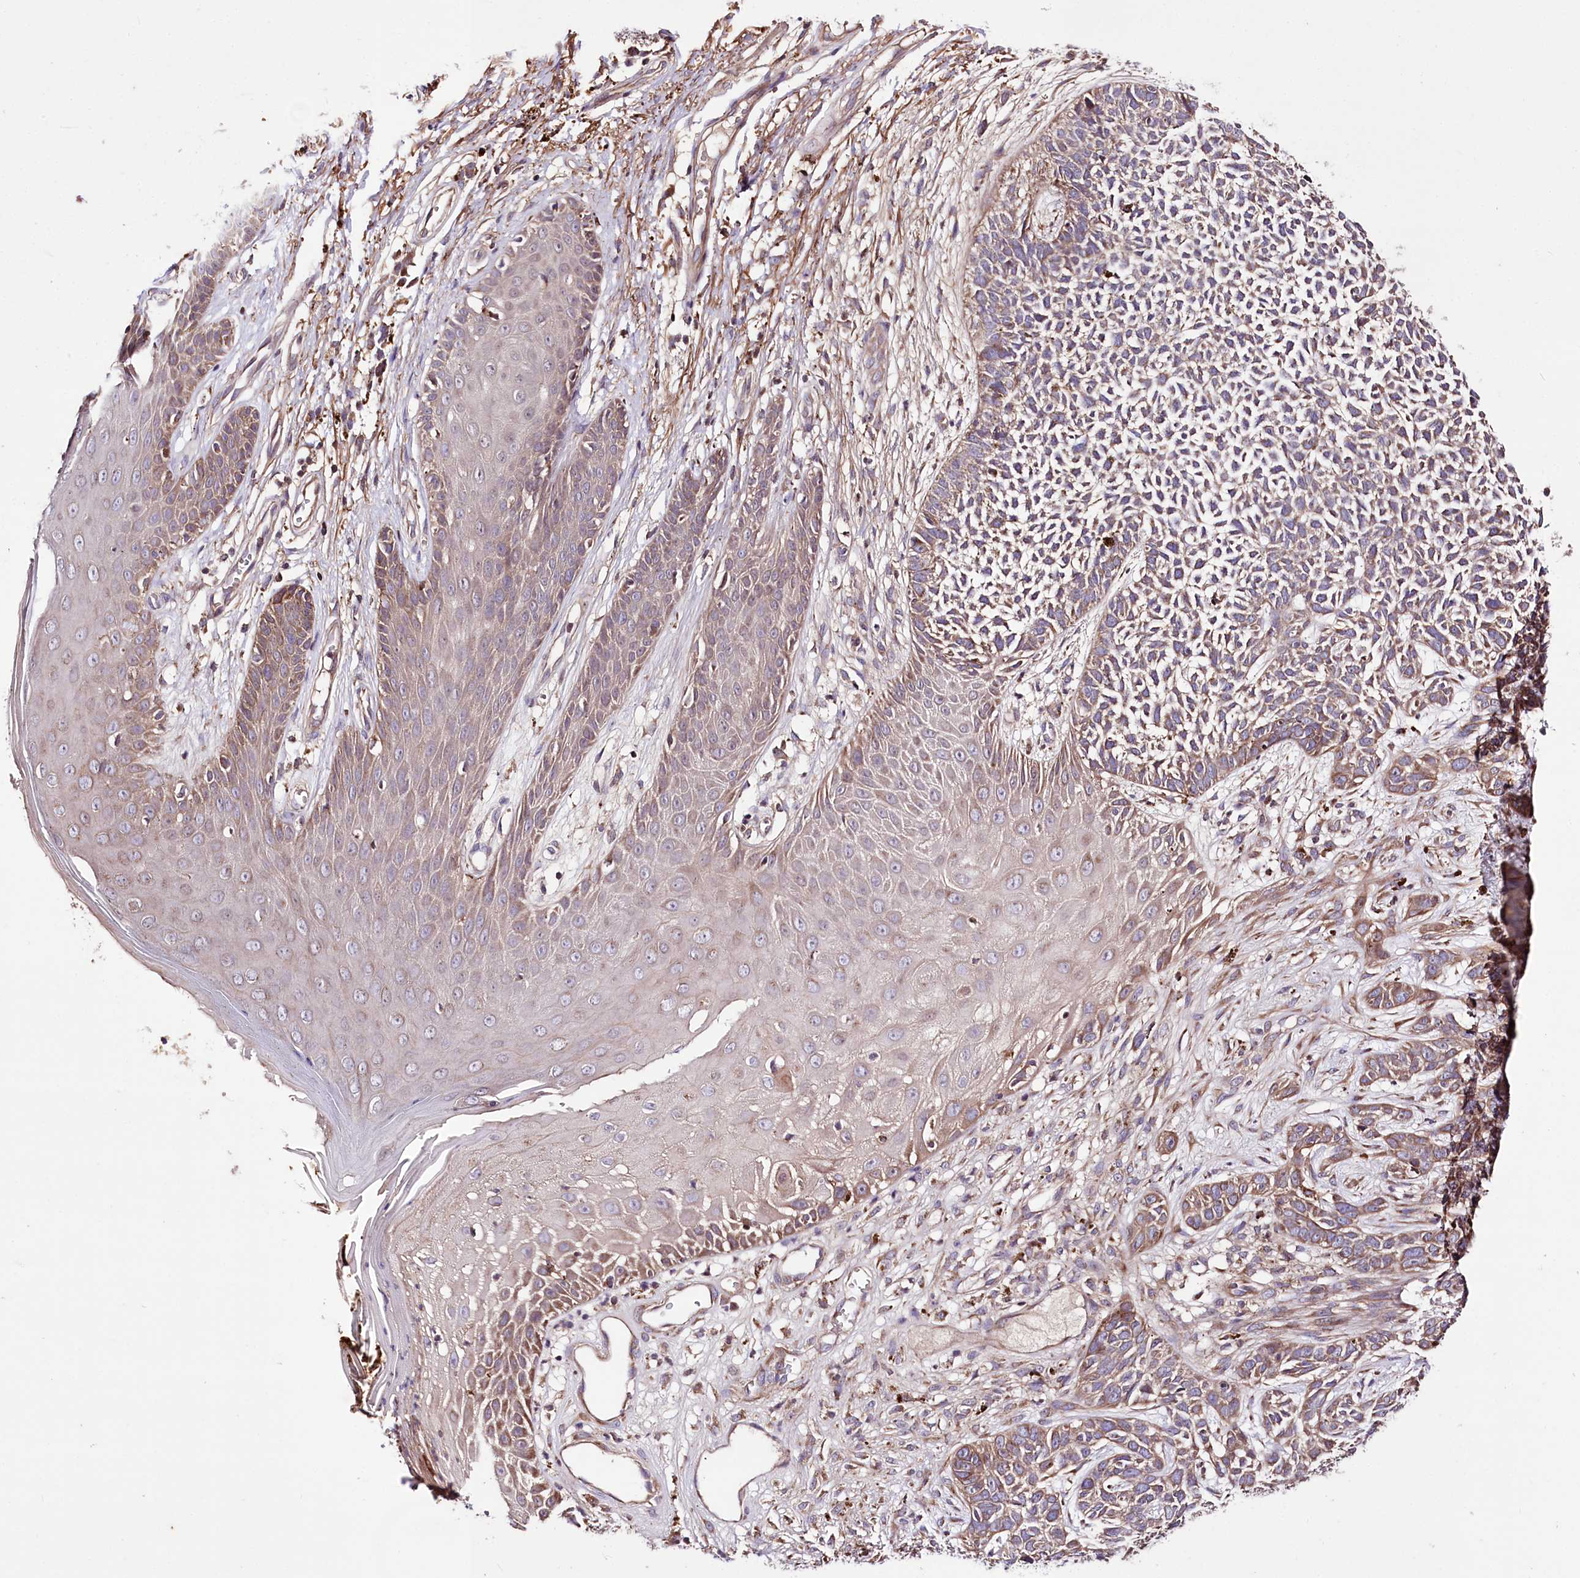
{"staining": {"intensity": "moderate", "quantity": ">75%", "location": "cytoplasmic/membranous"}, "tissue": "skin cancer", "cell_type": "Tumor cells", "image_type": "cancer", "snomed": [{"axis": "morphology", "description": "Basal cell carcinoma"}, {"axis": "topography", "description": "Skin"}], "caption": "Immunohistochemical staining of human skin cancer exhibits moderate cytoplasmic/membranous protein expression in approximately >75% of tumor cells.", "gene": "WWC1", "patient": {"sex": "female", "age": 84}}